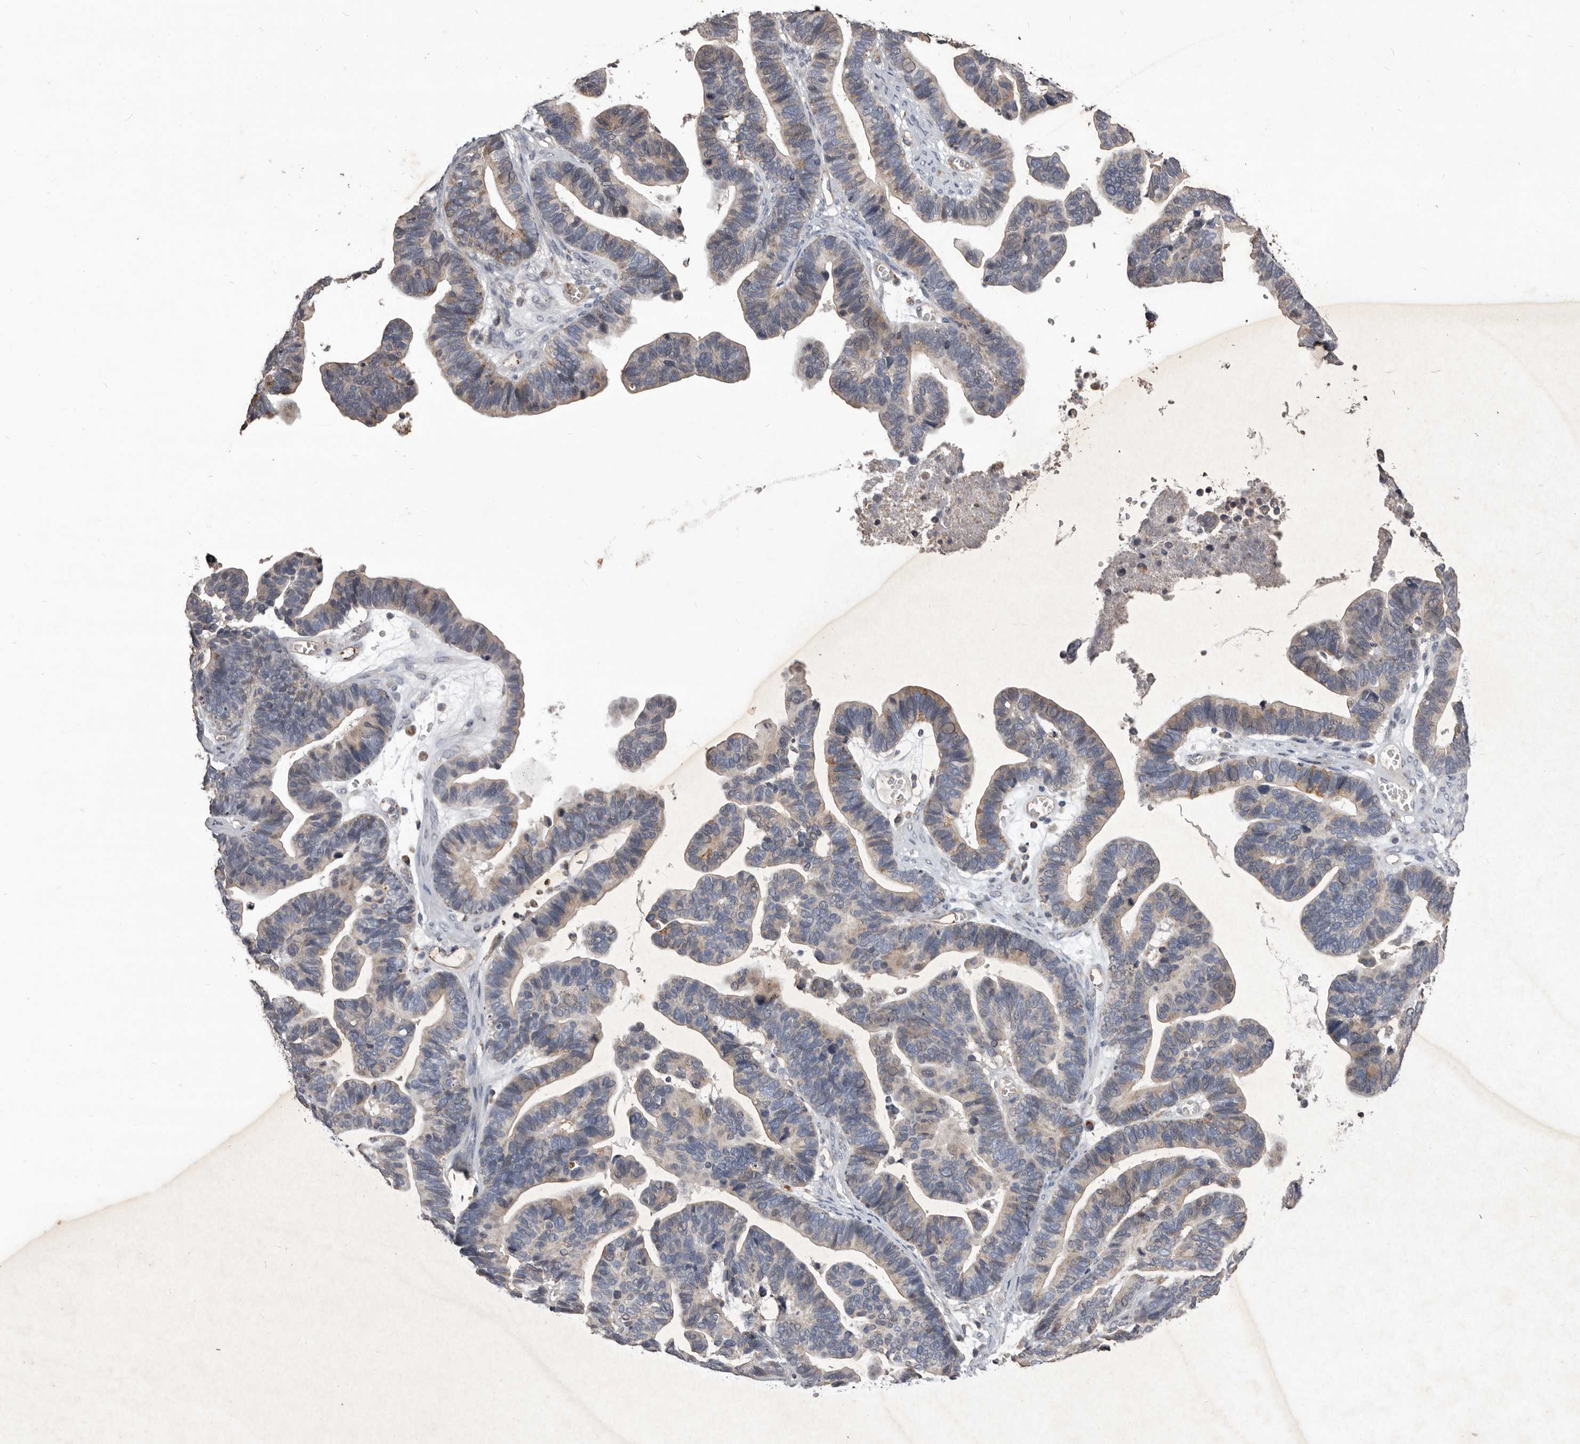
{"staining": {"intensity": "weak", "quantity": "<25%", "location": "cytoplasmic/membranous"}, "tissue": "ovarian cancer", "cell_type": "Tumor cells", "image_type": "cancer", "snomed": [{"axis": "morphology", "description": "Cystadenocarcinoma, serous, NOS"}, {"axis": "topography", "description": "Ovary"}], "caption": "This photomicrograph is of ovarian cancer stained with IHC to label a protein in brown with the nuclei are counter-stained blue. There is no staining in tumor cells.", "gene": "CXCL14", "patient": {"sex": "female", "age": 56}}